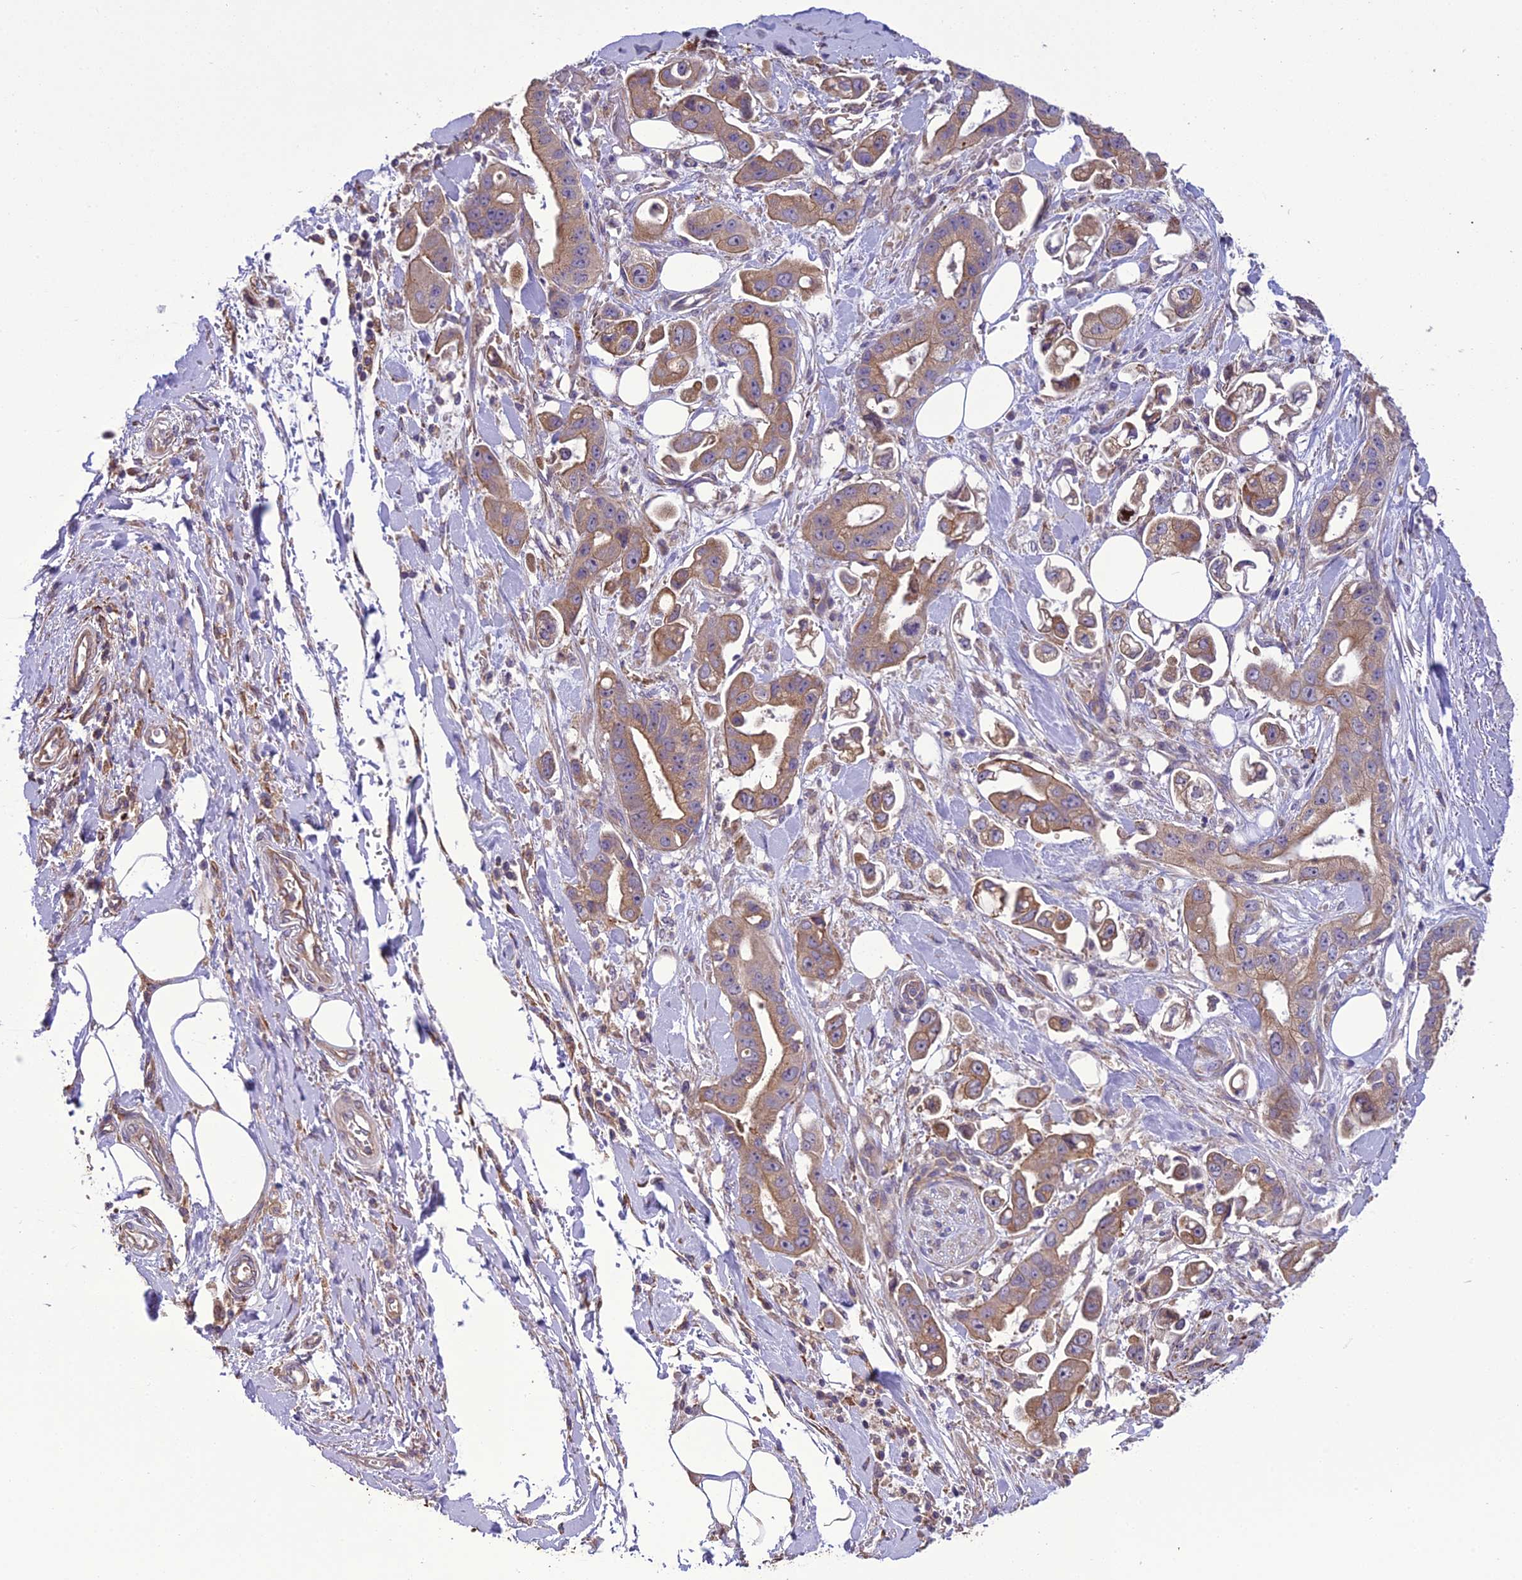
{"staining": {"intensity": "moderate", "quantity": ">75%", "location": "cytoplasmic/membranous"}, "tissue": "stomach cancer", "cell_type": "Tumor cells", "image_type": "cancer", "snomed": [{"axis": "morphology", "description": "Adenocarcinoma, NOS"}, {"axis": "topography", "description": "Stomach"}], "caption": "Adenocarcinoma (stomach) was stained to show a protein in brown. There is medium levels of moderate cytoplasmic/membranous positivity in about >75% of tumor cells. Nuclei are stained in blue.", "gene": "TBC1D24", "patient": {"sex": "male", "age": 62}}